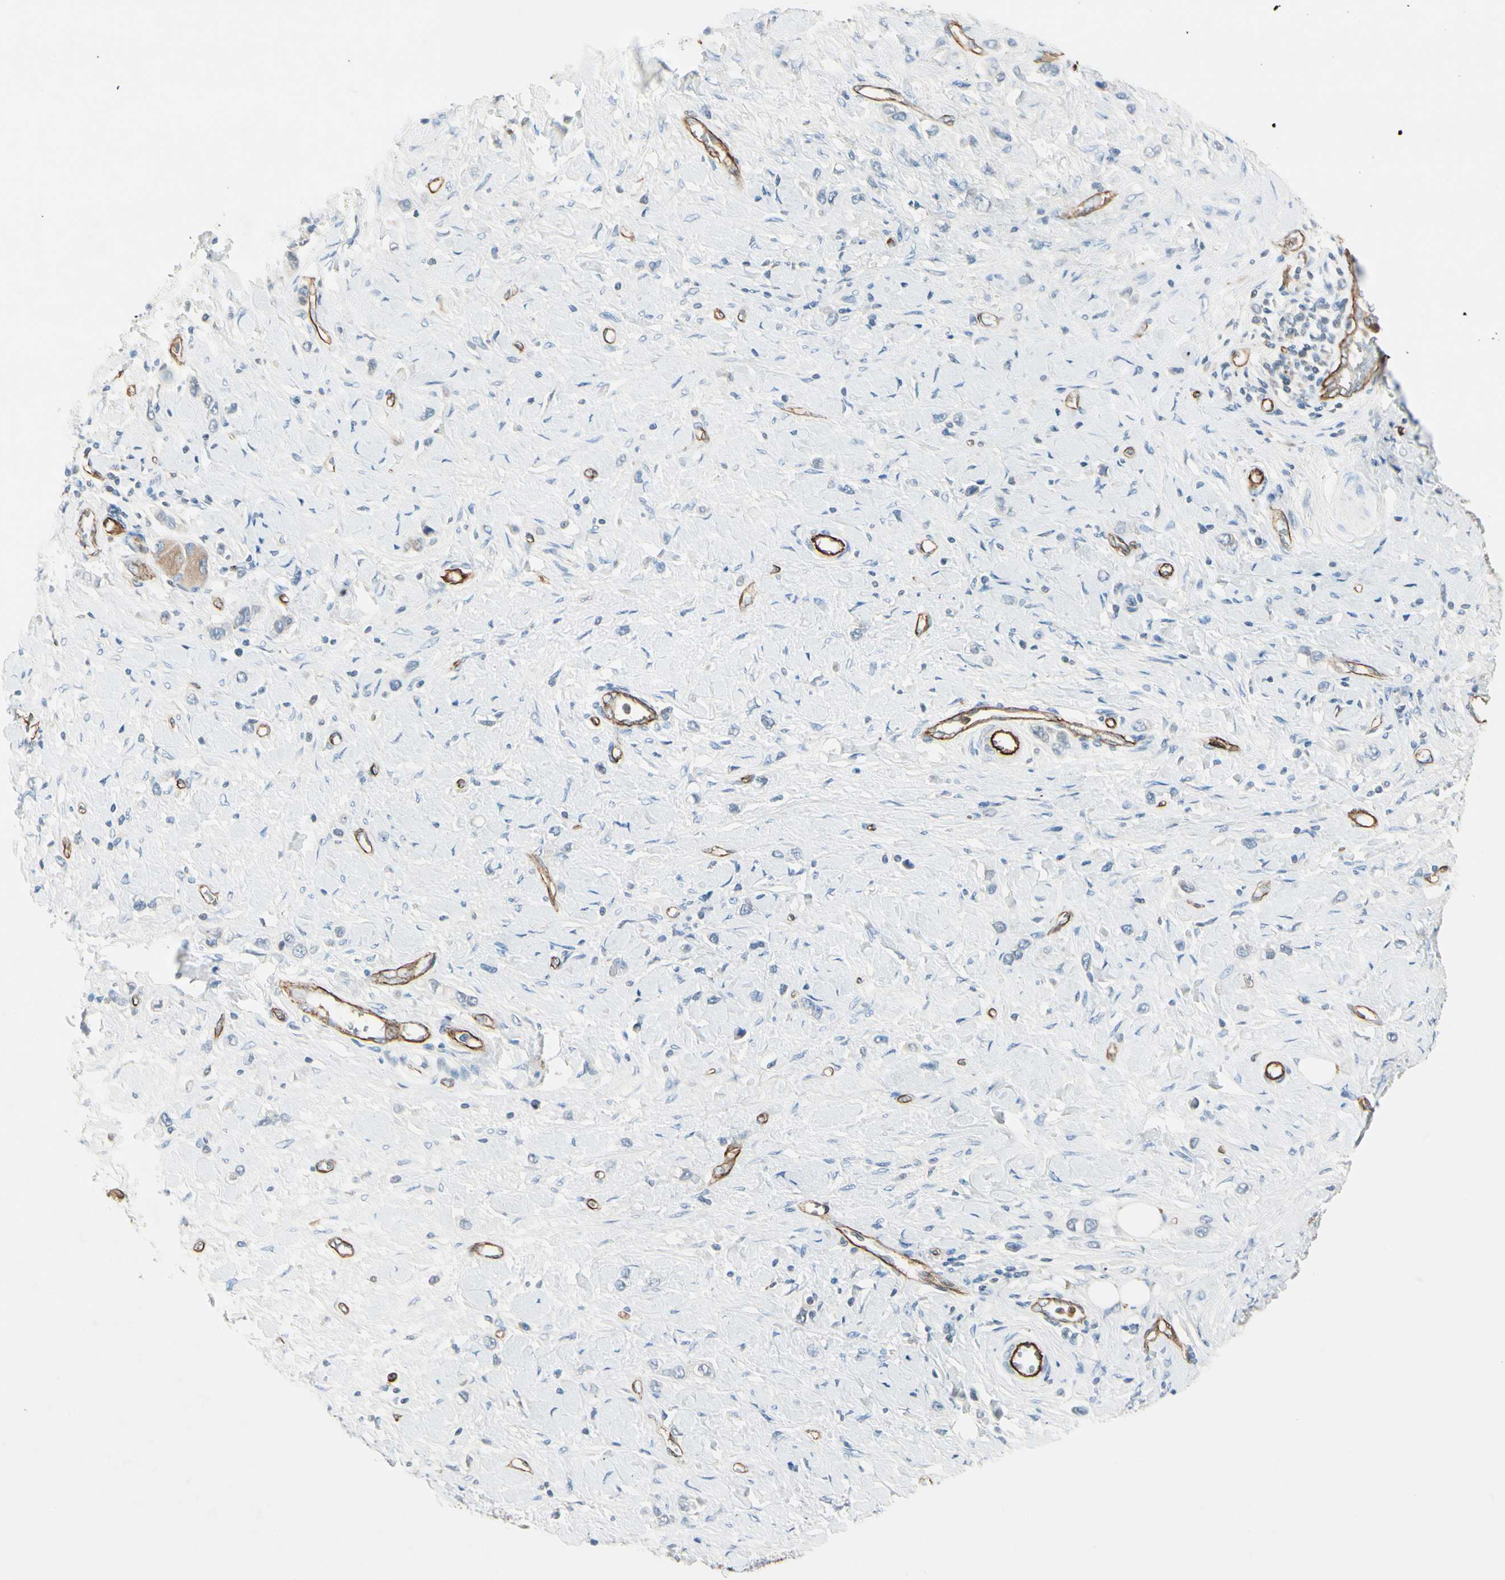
{"staining": {"intensity": "negative", "quantity": "none", "location": "none"}, "tissue": "stomach cancer", "cell_type": "Tumor cells", "image_type": "cancer", "snomed": [{"axis": "morphology", "description": "Normal tissue, NOS"}, {"axis": "morphology", "description": "Adenocarcinoma, NOS"}, {"axis": "topography", "description": "Stomach, upper"}, {"axis": "topography", "description": "Stomach"}], "caption": "Immunohistochemistry photomicrograph of neoplastic tissue: stomach cancer (adenocarcinoma) stained with DAB (3,3'-diaminobenzidine) displays no significant protein expression in tumor cells.", "gene": "CD93", "patient": {"sex": "female", "age": 65}}